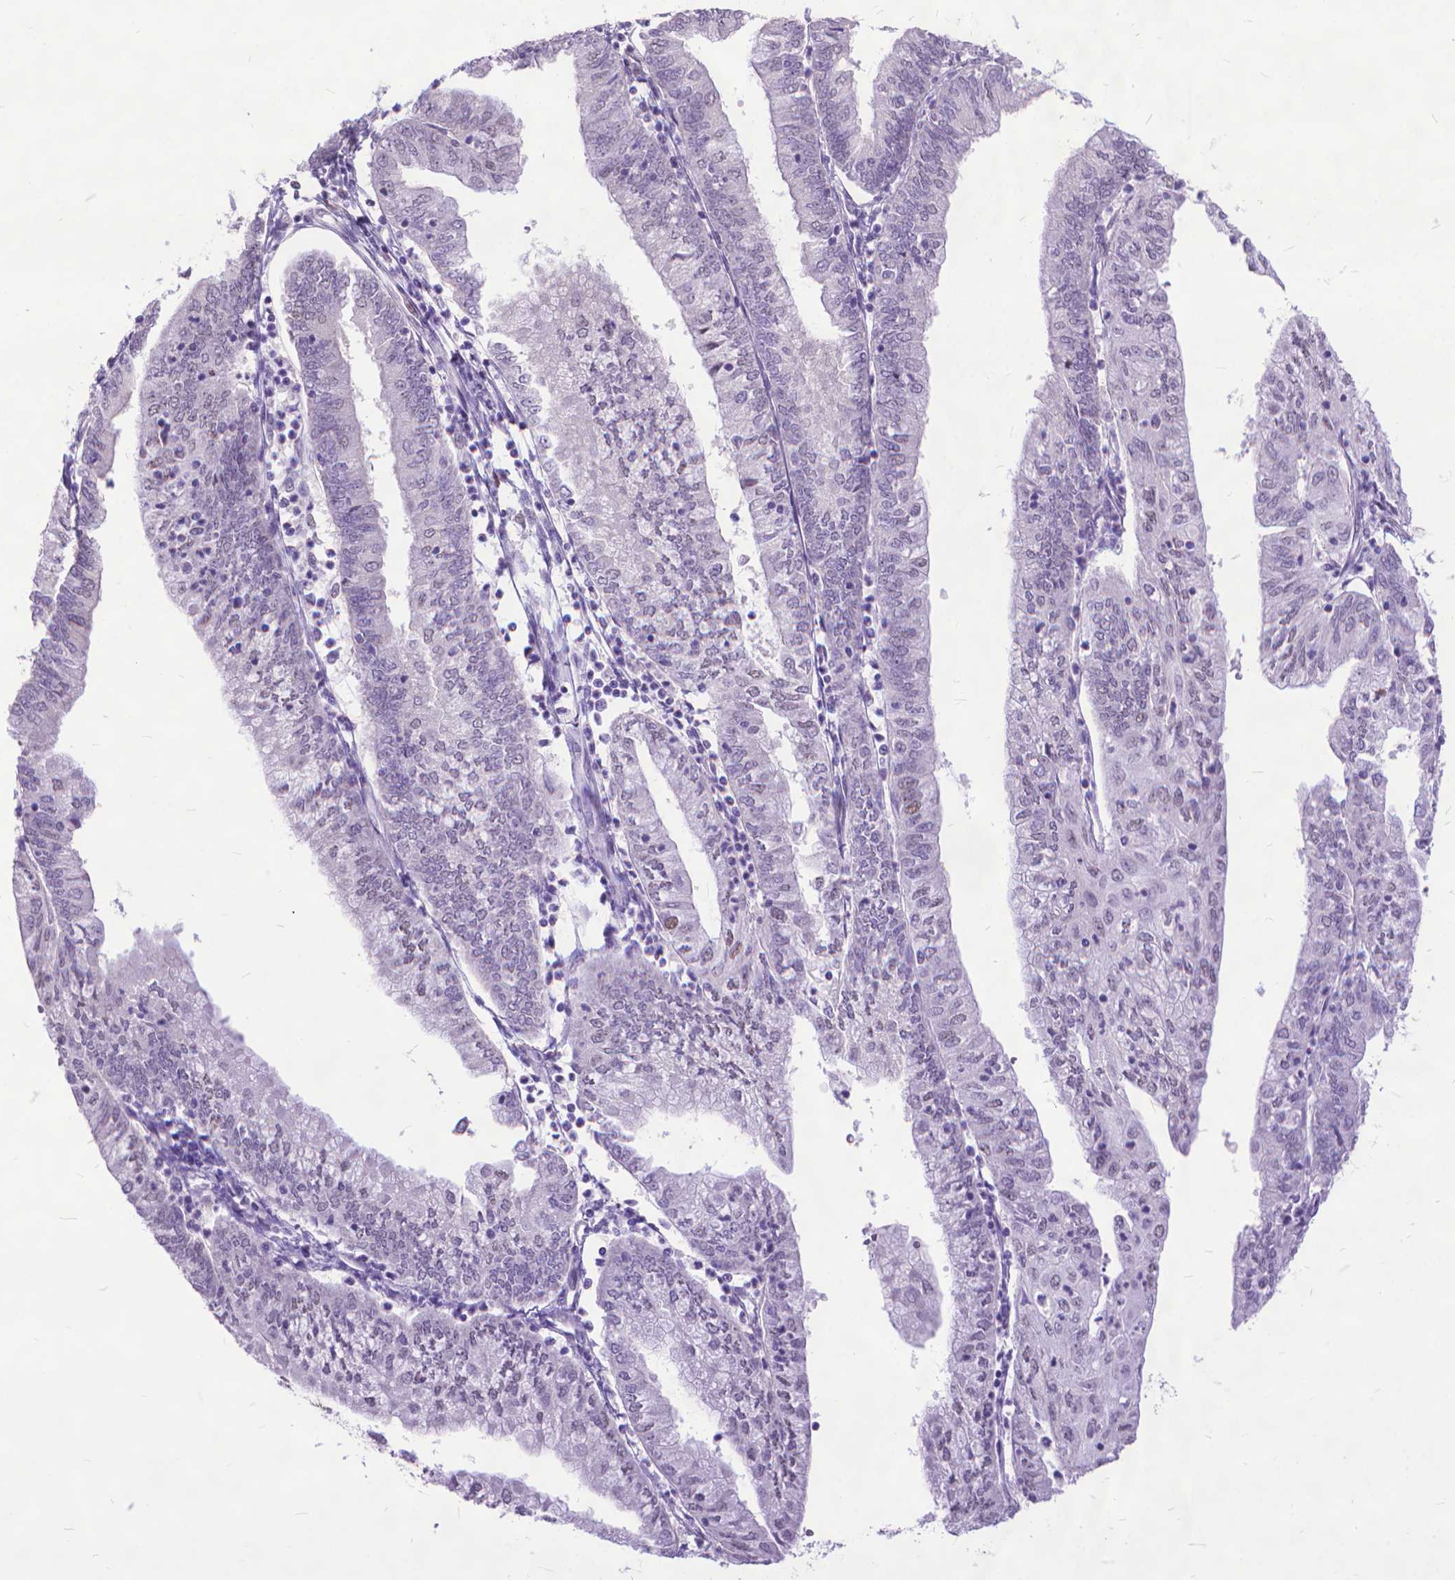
{"staining": {"intensity": "weak", "quantity": "25%-75%", "location": "nuclear"}, "tissue": "endometrial cancer", "cell_type": "Tumor cells", "image_type": "cancer", "snomed": [{"axis": "morphology", "description": "Adenocarcinoma, NOS"}, {"axis": "topography", "description": "Endometrium"}], "caption": "Protein expression analysis of human endometrial cancer reveals weak nuclear positivity in about 25%-75% of tumor cells. The staining is performed using DAB brown chromogen to label protein expression. The nuclei are counter-stained blue using hematoxylin.", "gene": "POLE4", "patient": {"sex": "female", "age": 55}}